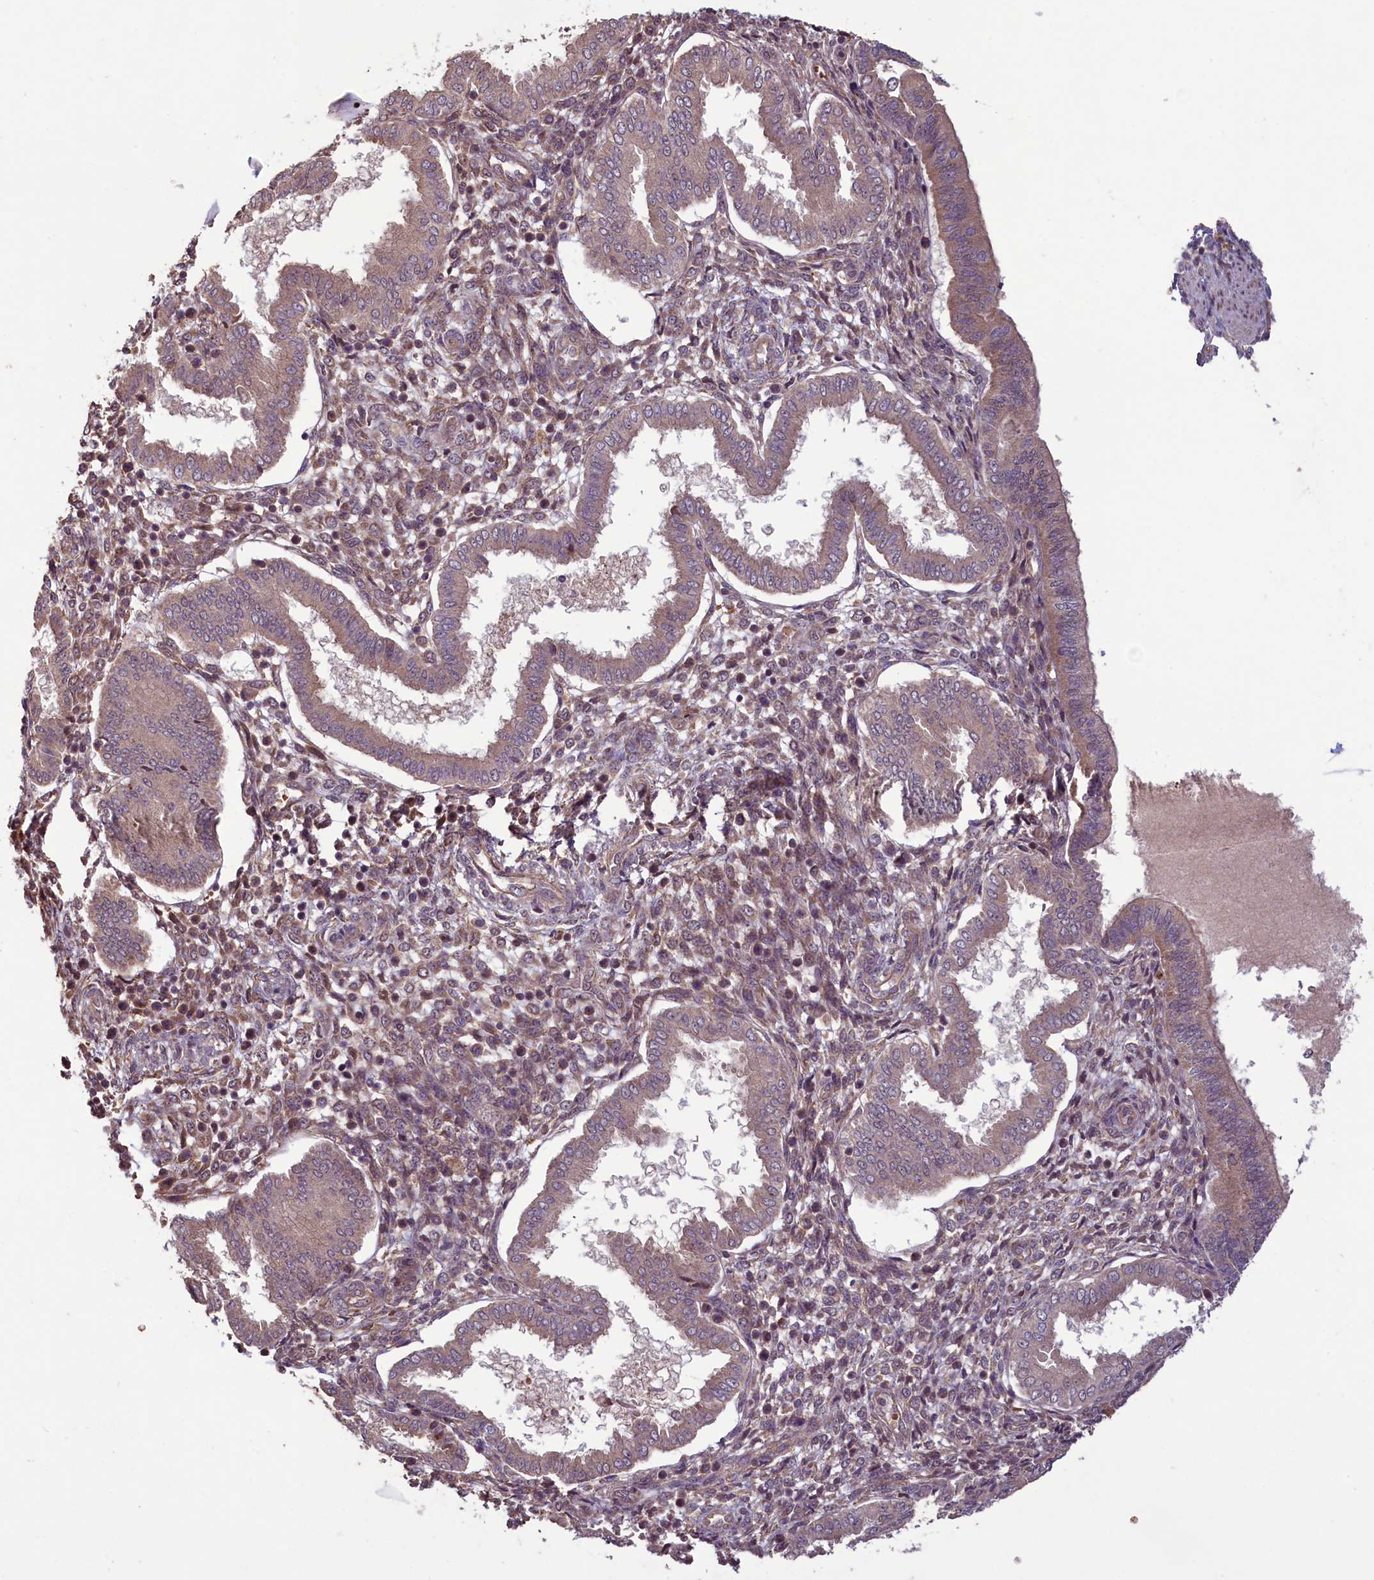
{"staining": {"intensity": "negative", "quantity": "none", "location": "none"}, "tissue": "endometrium", "cell_type": "Cells in endometrial stroma", "image_type": "normal", "snomed": [{"axis": "morphology", "description": "Normal tissue, NOS"}, {"axis": "topography", "description": "Endometrium"}], "caption": "Photomicrograph shows no protein expression in cells in endometrial stroma of normal endometrium.", "gene": "CIAO2B", "patient": {"sex": "female", "age": 24}}